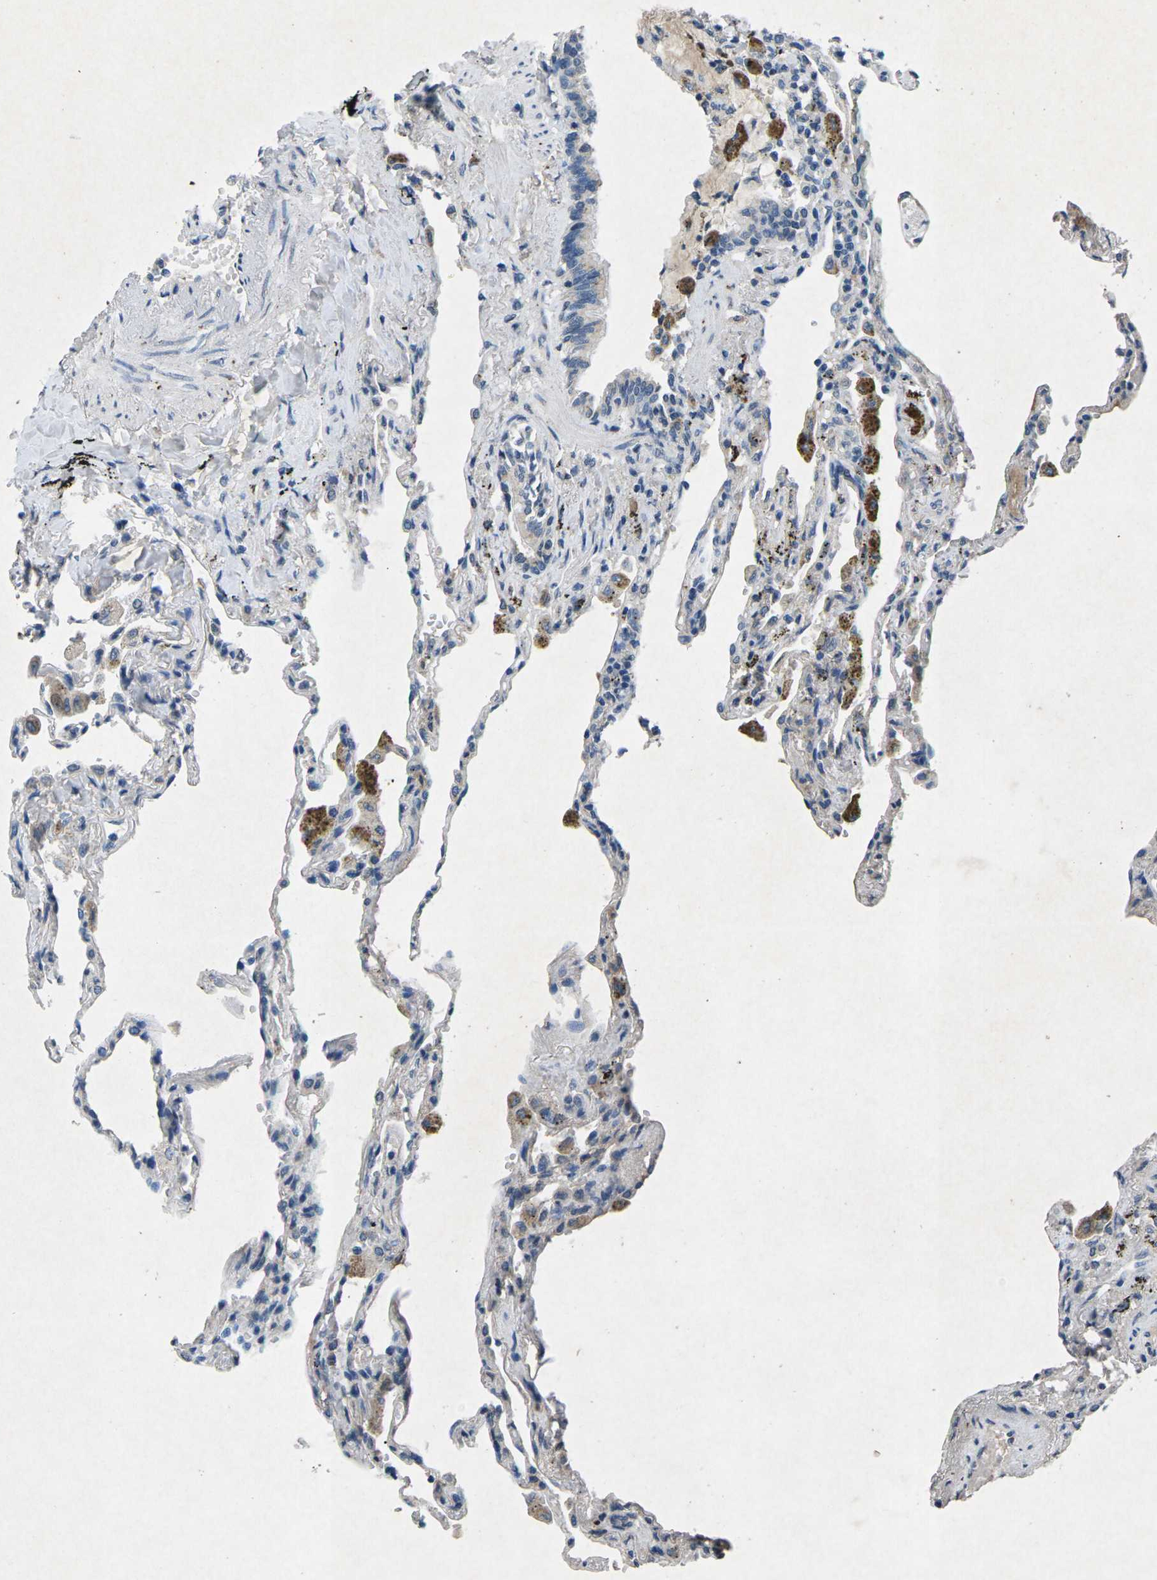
{"staining": {"intensity": "negative", "quantity": "none", "location": "none"}, "tissue": "lung", "cell_type": "Alveolar cells", "image_type": "normal", "snomed": [{"axis": "morphology", "description": "Normal tissue, NOS"}, {"axis": "topography", "description": "Lung"}], "caption": "Protein analysis of benign lung shows no significant staining in alveolar cells. Brightfield microscopy of immunohistochemistry stained with DAB (3,3'-diaminobenzidine) (brown) and hematoxylin (blue), captured at high magnification.", "gene": "PLG", "patient": {"sex": "male", "age": 59}}